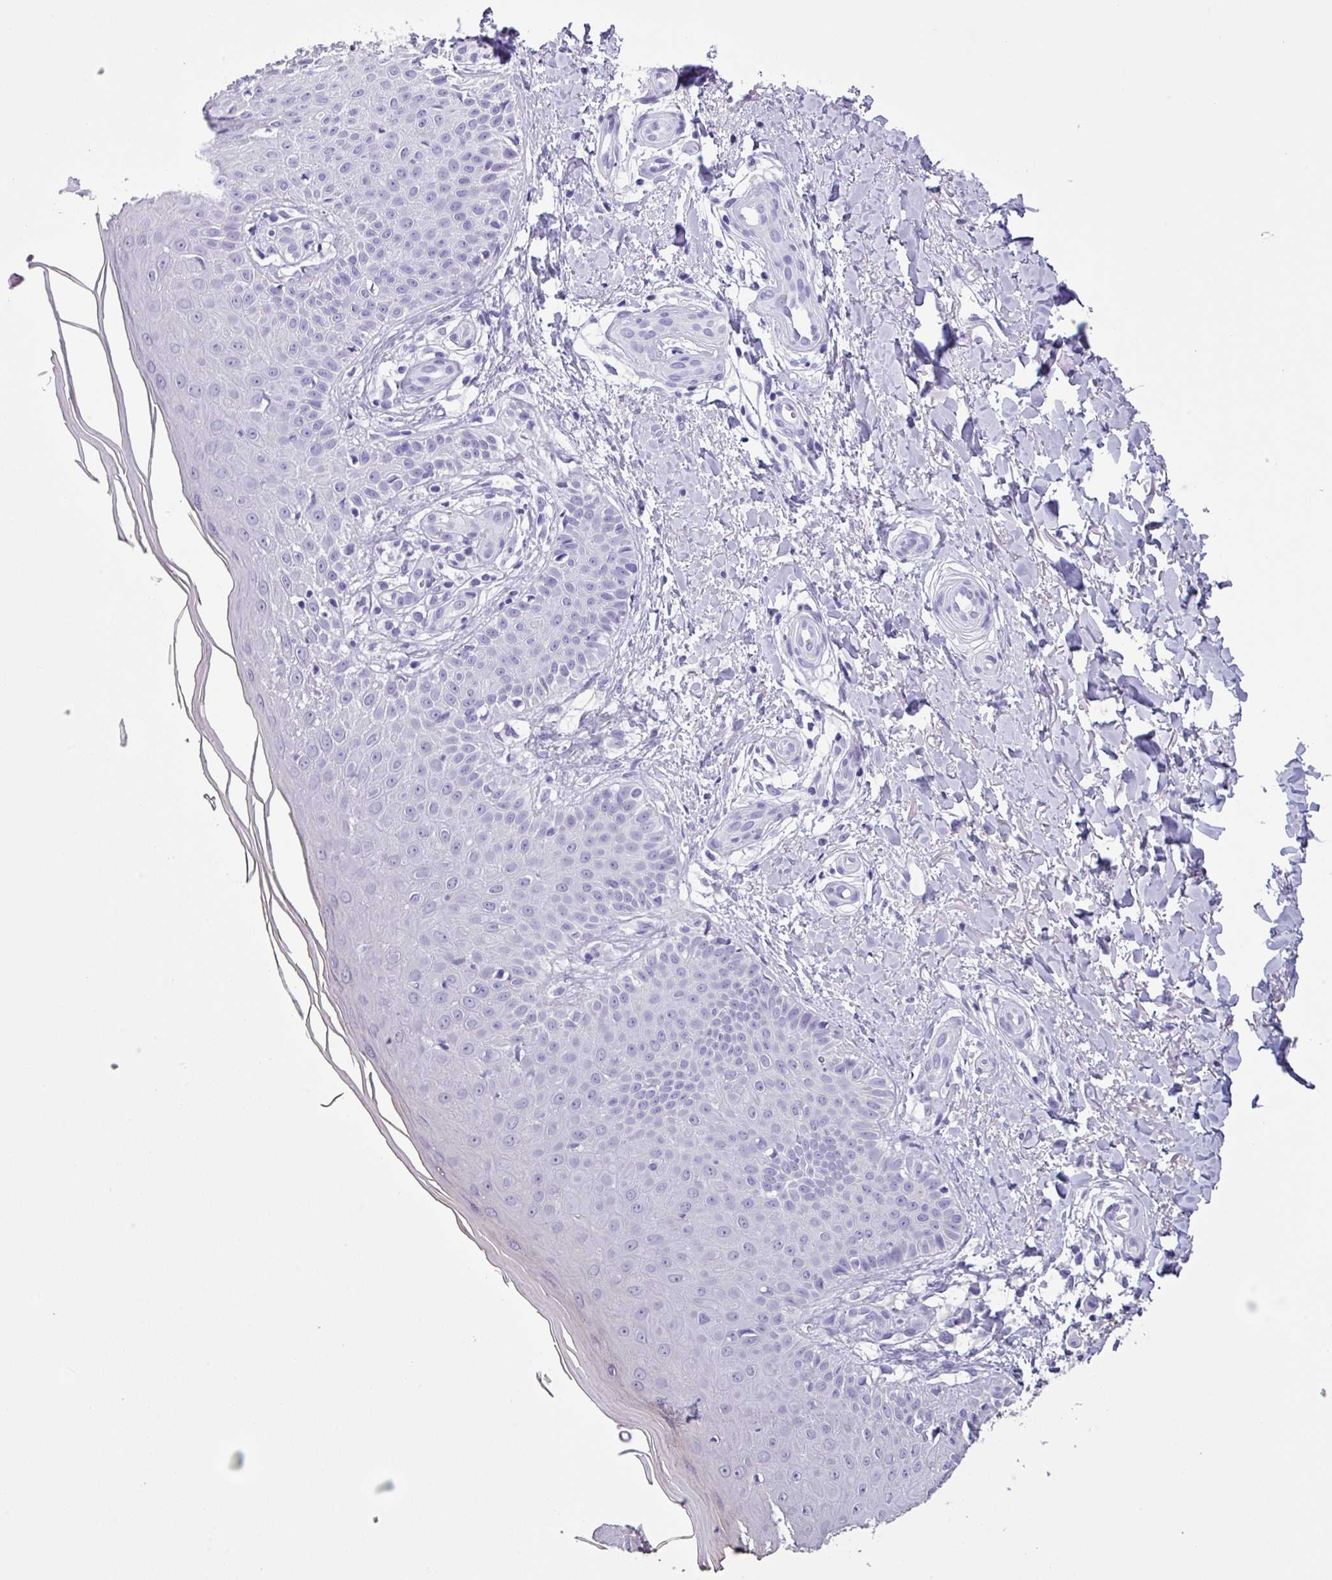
{"staining": {"intensity": "negative", "quantity": "none", "location": "none"}, "tissue": "skin", "cell_type": "Fibroblasts", "image_type": "normal", "snomed": [{"axis": "morphology", "description": "Normal tissue, NOS"}, {"axis": "topography", "description": "Skin"}], "caption": "The image displays no staining of fibroblasts in benign skin. (Stains: DAB (3,3'-diaminobenzidine) immunohistochemistry with hematoxylin counter stain, Microscopy: brightfield microscopy at high magnification).", "gene": "ISLR", "patient": {"sex": "male", "age": 81}}